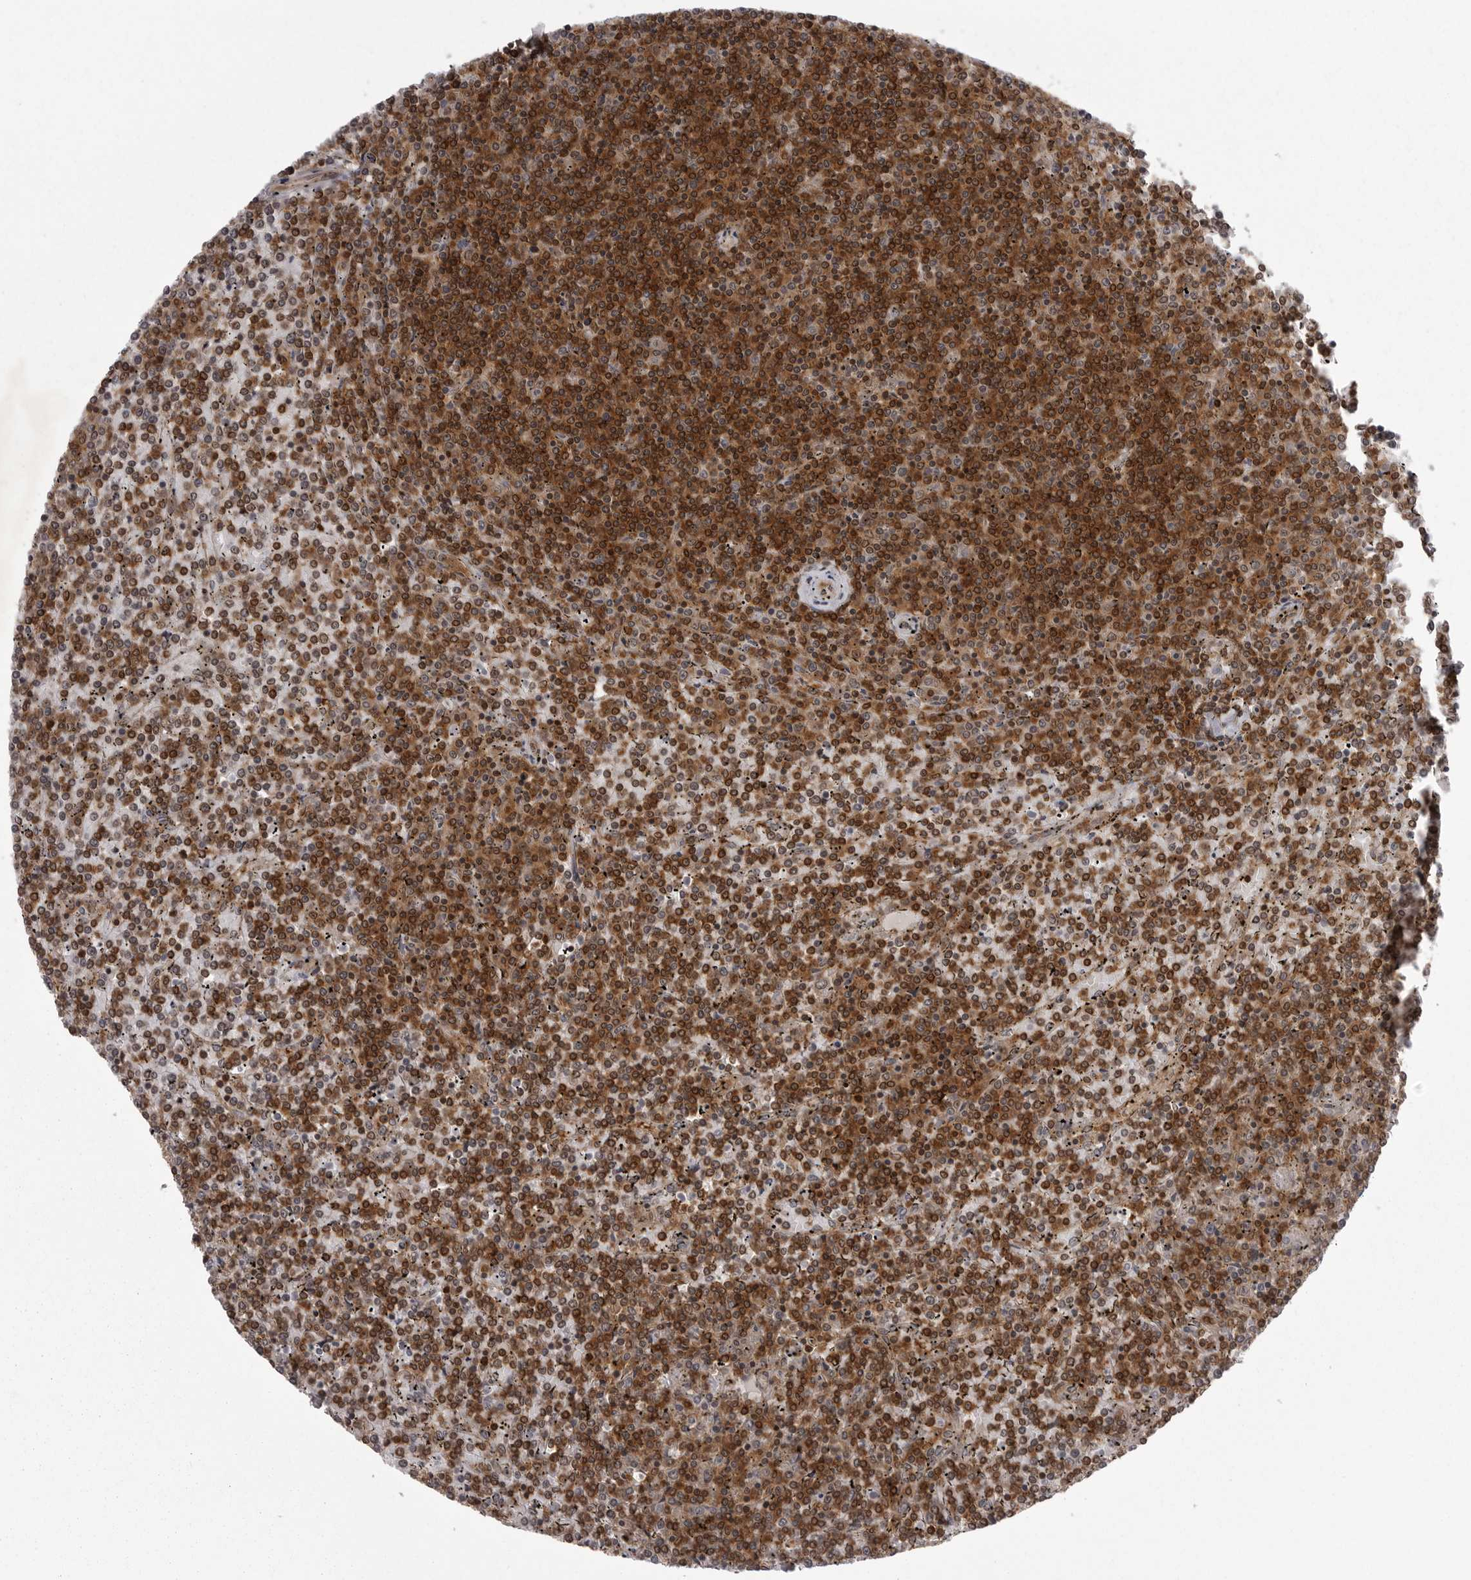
{"staining": {"intensity": "strong", "quantity": ">75%", "location": "cytoplasmic/membranous"}, "tissue": "lymphoma", "cell_type": "Tumor cells", "image_type": "cancer", "snomed": [{"axis": "morphology", "description": "Malignant lymphoma, non-Hodgkin's type, Low grade"}, {"axis": "topography", "description": "Spleen"}], "caption": "The immunohistochemical stain shows strong cytoplasmic/membranous expression in tumor cells of lymphoma tissue.", "gene": "STK24", "patient": {"sex": "female", "age": 19}}